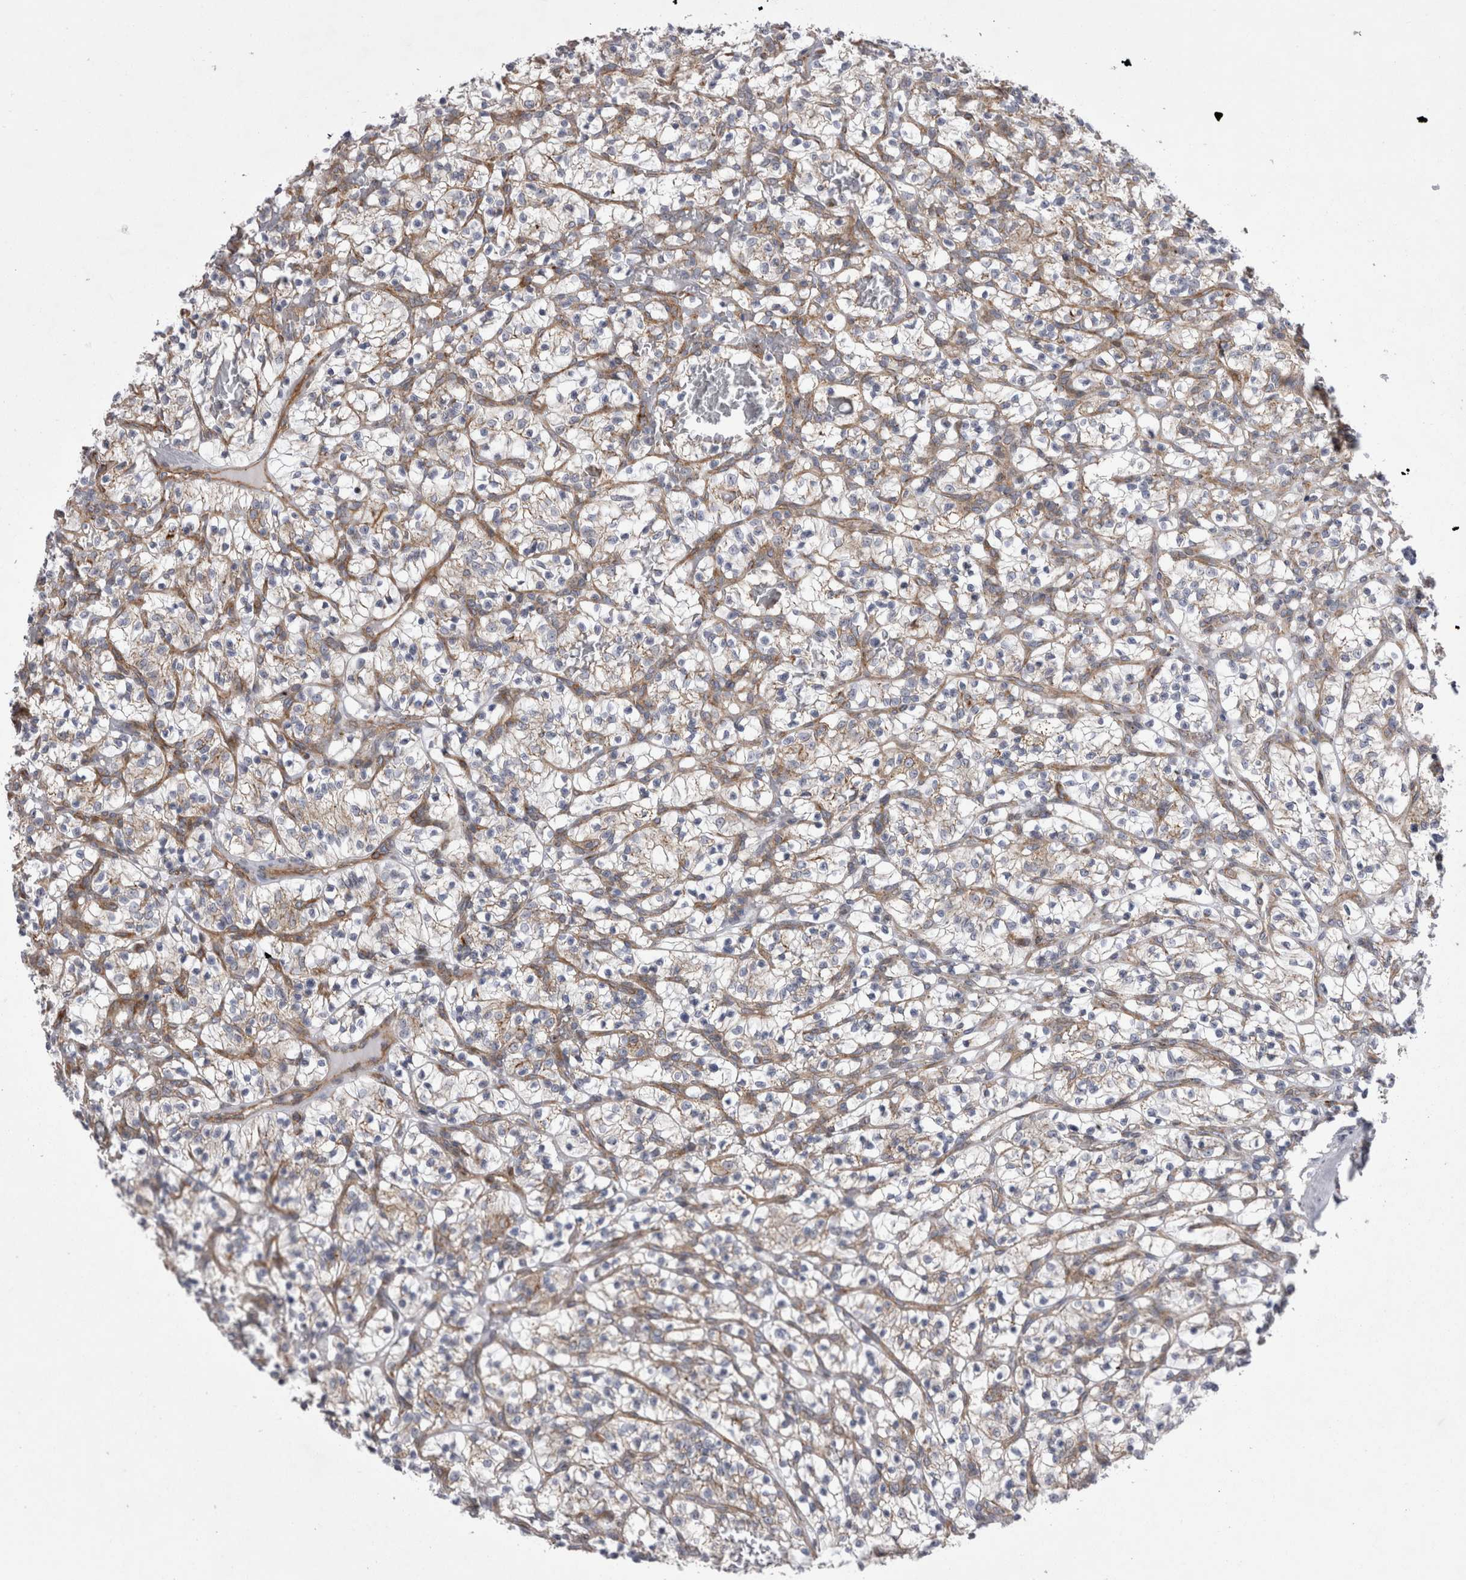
{"staining": {"intensity": "negative", "quantity": "none", "location": "none"}, "tissue": "renal cancer", "cell_type": "Tumor cells", "image_type": "cancer", "snomed": [{"axis": "morphology", "description": "Adenocarcinoma, NOS"}, {"axis": "topography", "description": "Kidney"}], "caption": "Immunohistochemical staining of adenocarcinoma (renal) reveals no significant staining in tumor cells.", "gene": "TSPOAP1", "patient": {"sex": "female", "age": 57}}